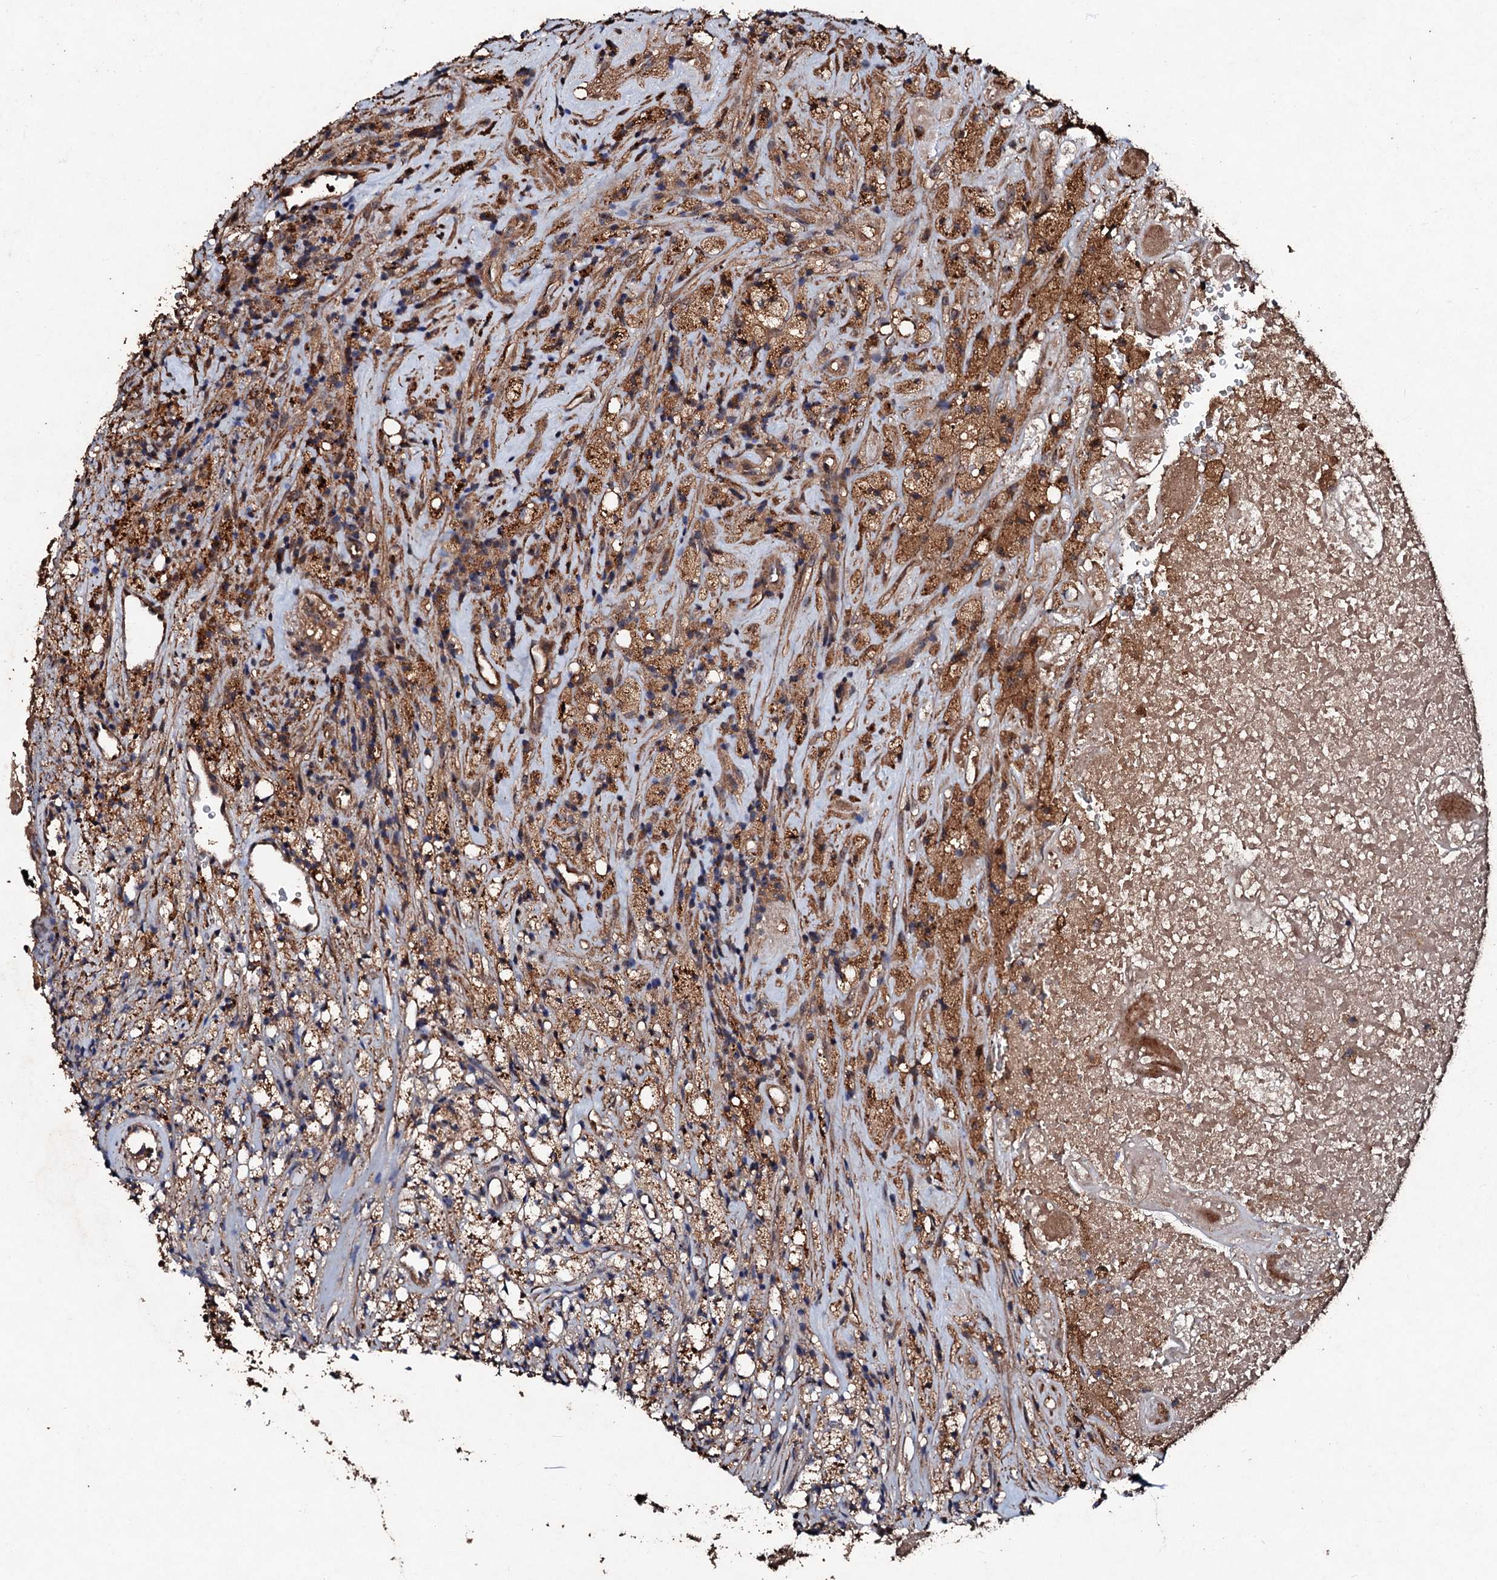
{"staining": {"intensity": "moderate", "quantity": "<25%", "location": "cytoplasmic/membranous"}, "tissue": "glioma", "cell_type": "Tumor cells", "image_type": "cancer", "snomed": [{"axis": "morphology", "description": "Glioma, malignant, High grade"}, {"axis": "topography", "description": "Brain"}], "caption": "DAB immunohistochemical staining of malignant high-grade glioma demonstrates moderate cytoplasmic/membranous protein positivity in about <25% of tumor cells. The staining is performed using DAB (3,3'-diaminobenzidine) brown chromogen to label protein expression. The nuclei are counter-stained blue using hematoxylin.", "gene": "KERA", "patient": {"sex": "male", "age": 69}}